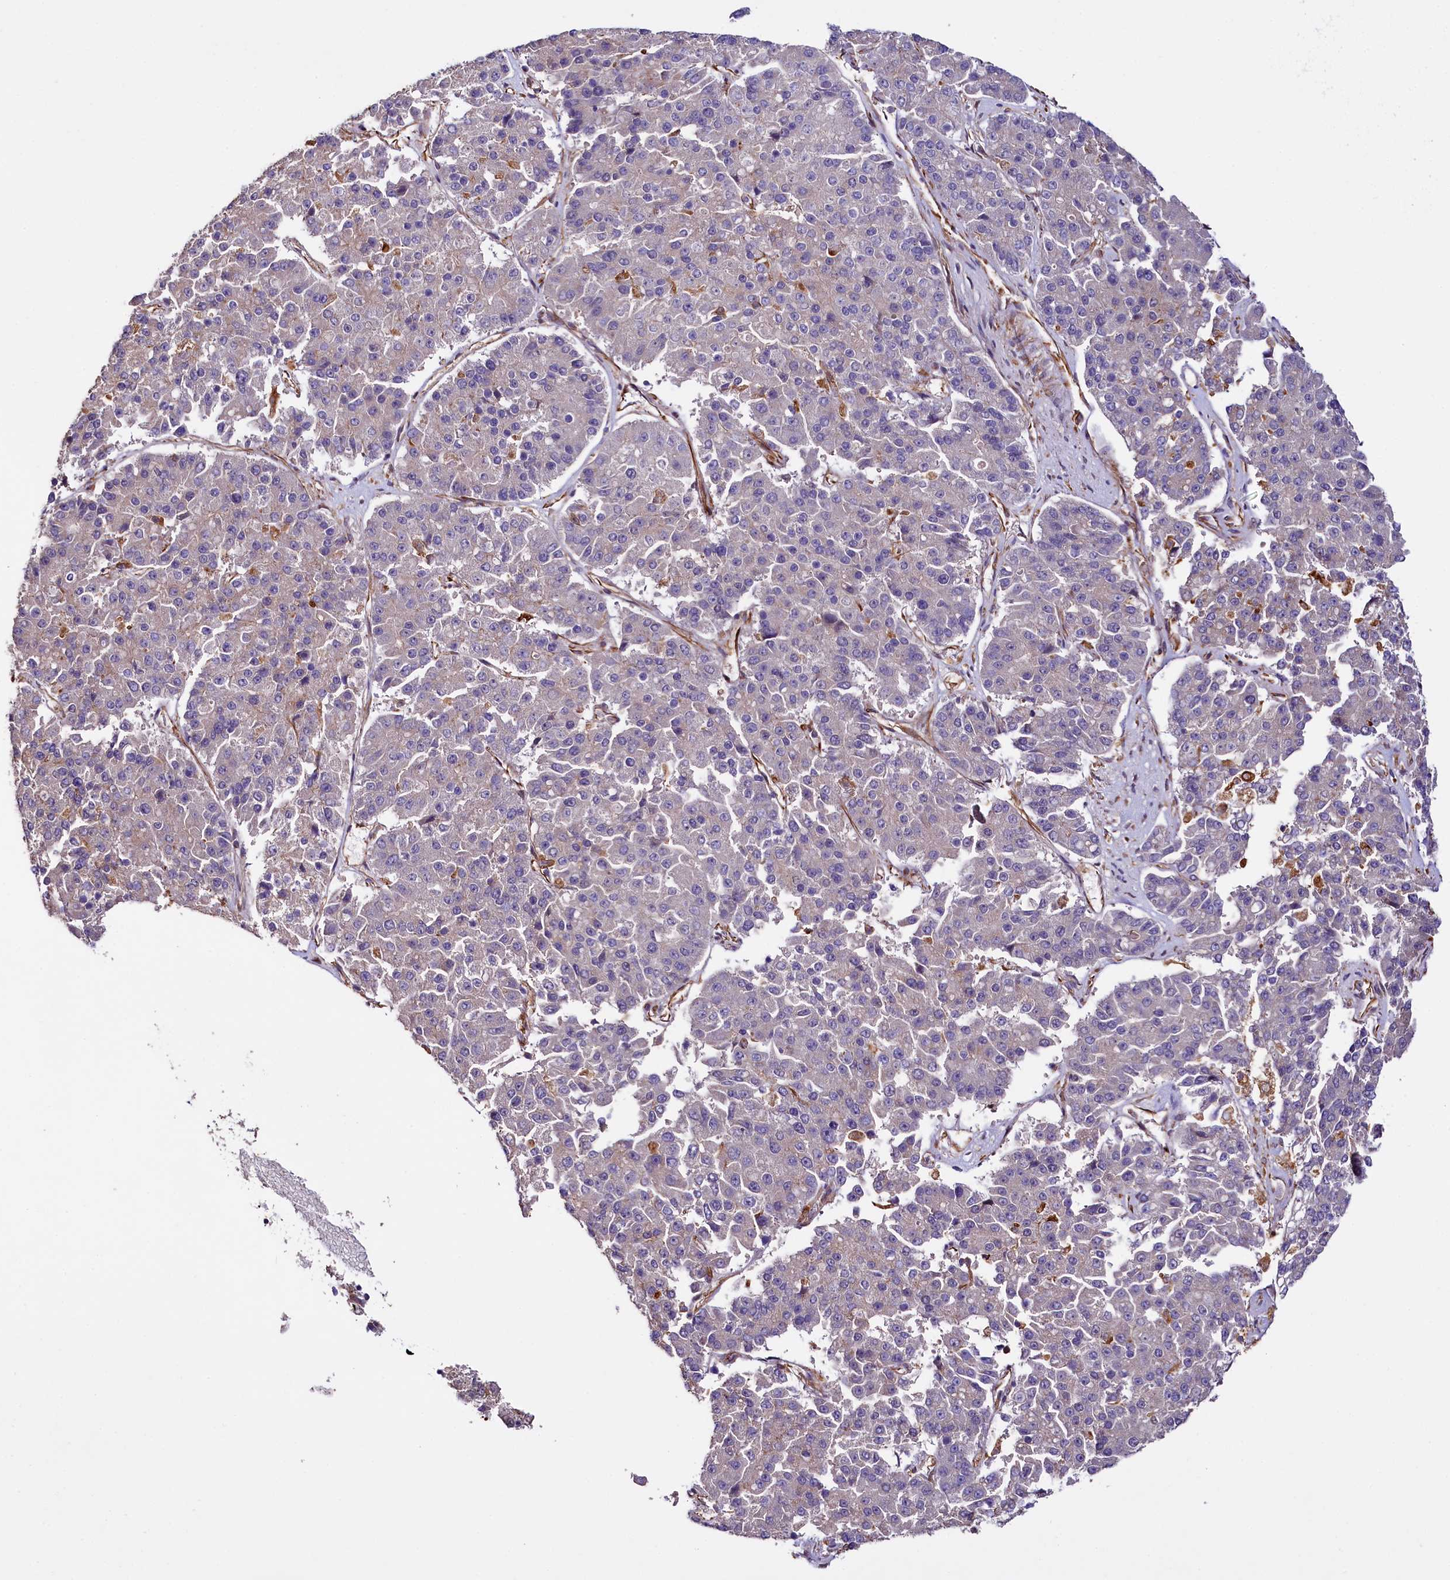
{"staining": {"intensity": "negative", "quantity": "none", "location": "none"}, "tissue": "pancreatic cancer", "cell_type": "Tumor cells", "image_type": "cancer", "snomed": [{"axis": "morphology", "description": "Adenocarcinoma, NOS"}, {"axis": "topography", "description": "Pancreas"}], "caption": "The image displays no staining of tumor cells in pancreatic cancer.", "gene": "TTC12", "patient": {"sex": "male", "age": 50}}